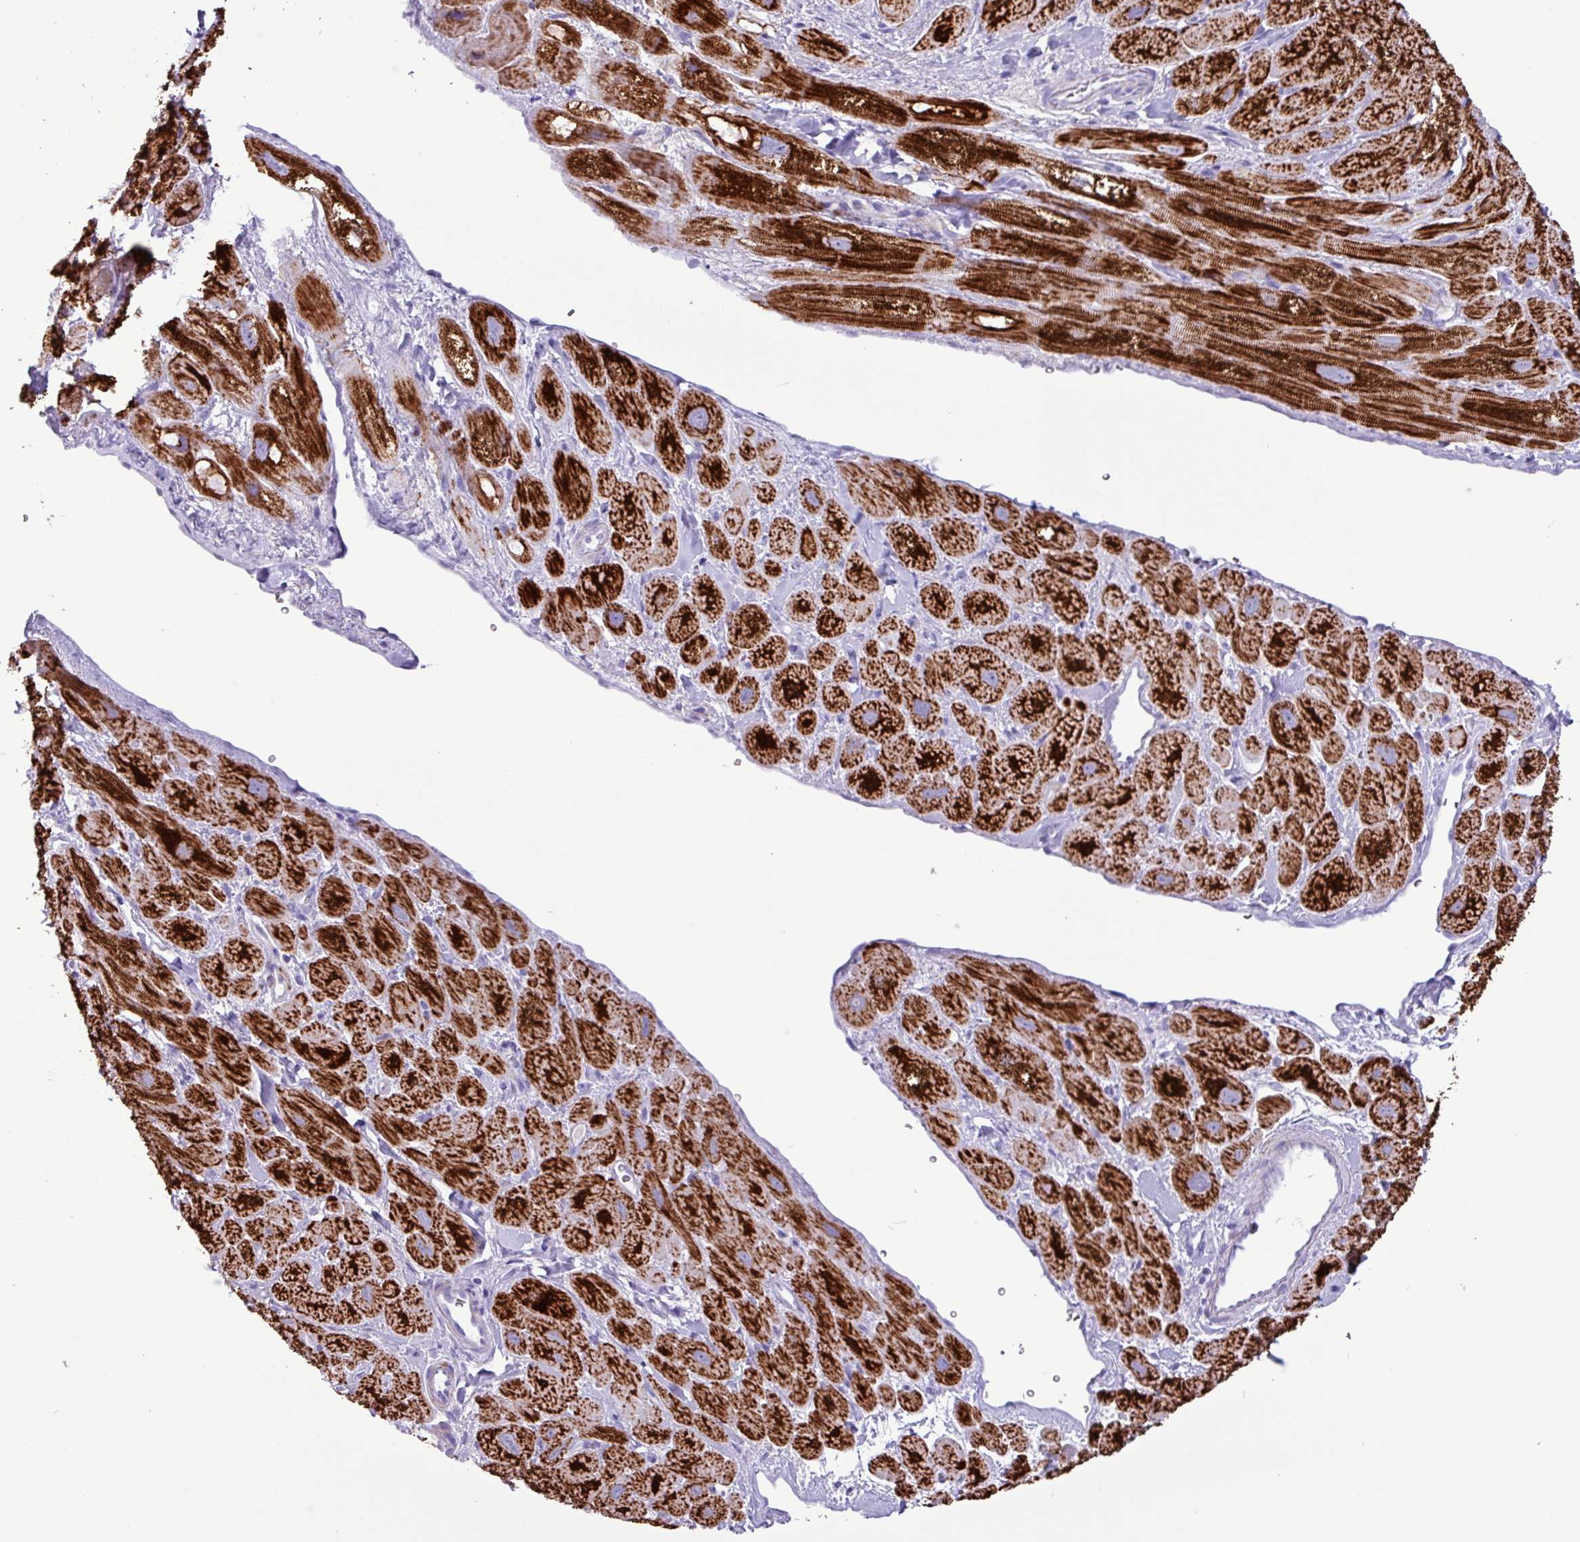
{"staining": {"intensity": "strong", "quantity": ">75%", "location": "cytoplasmic/membranous"}, "tissue": "heart muscle", "cell_type": "Cardiomyocytes", "image_type": "normal", "snomed": [{"axis": "morphology", "description": "Normal tissue, NOS"}, {"axis": "topography", "description": "Heart"}], "caption": "This micrograph exhibits immunohistochemistry (IHC) staining of benign heart muscle, with high strong cytoplasmic/membranous positivity in about >75% of cardiomyocytes.", "gene": "CKMT2", "patient": {"sex": "male", "age": 49}}